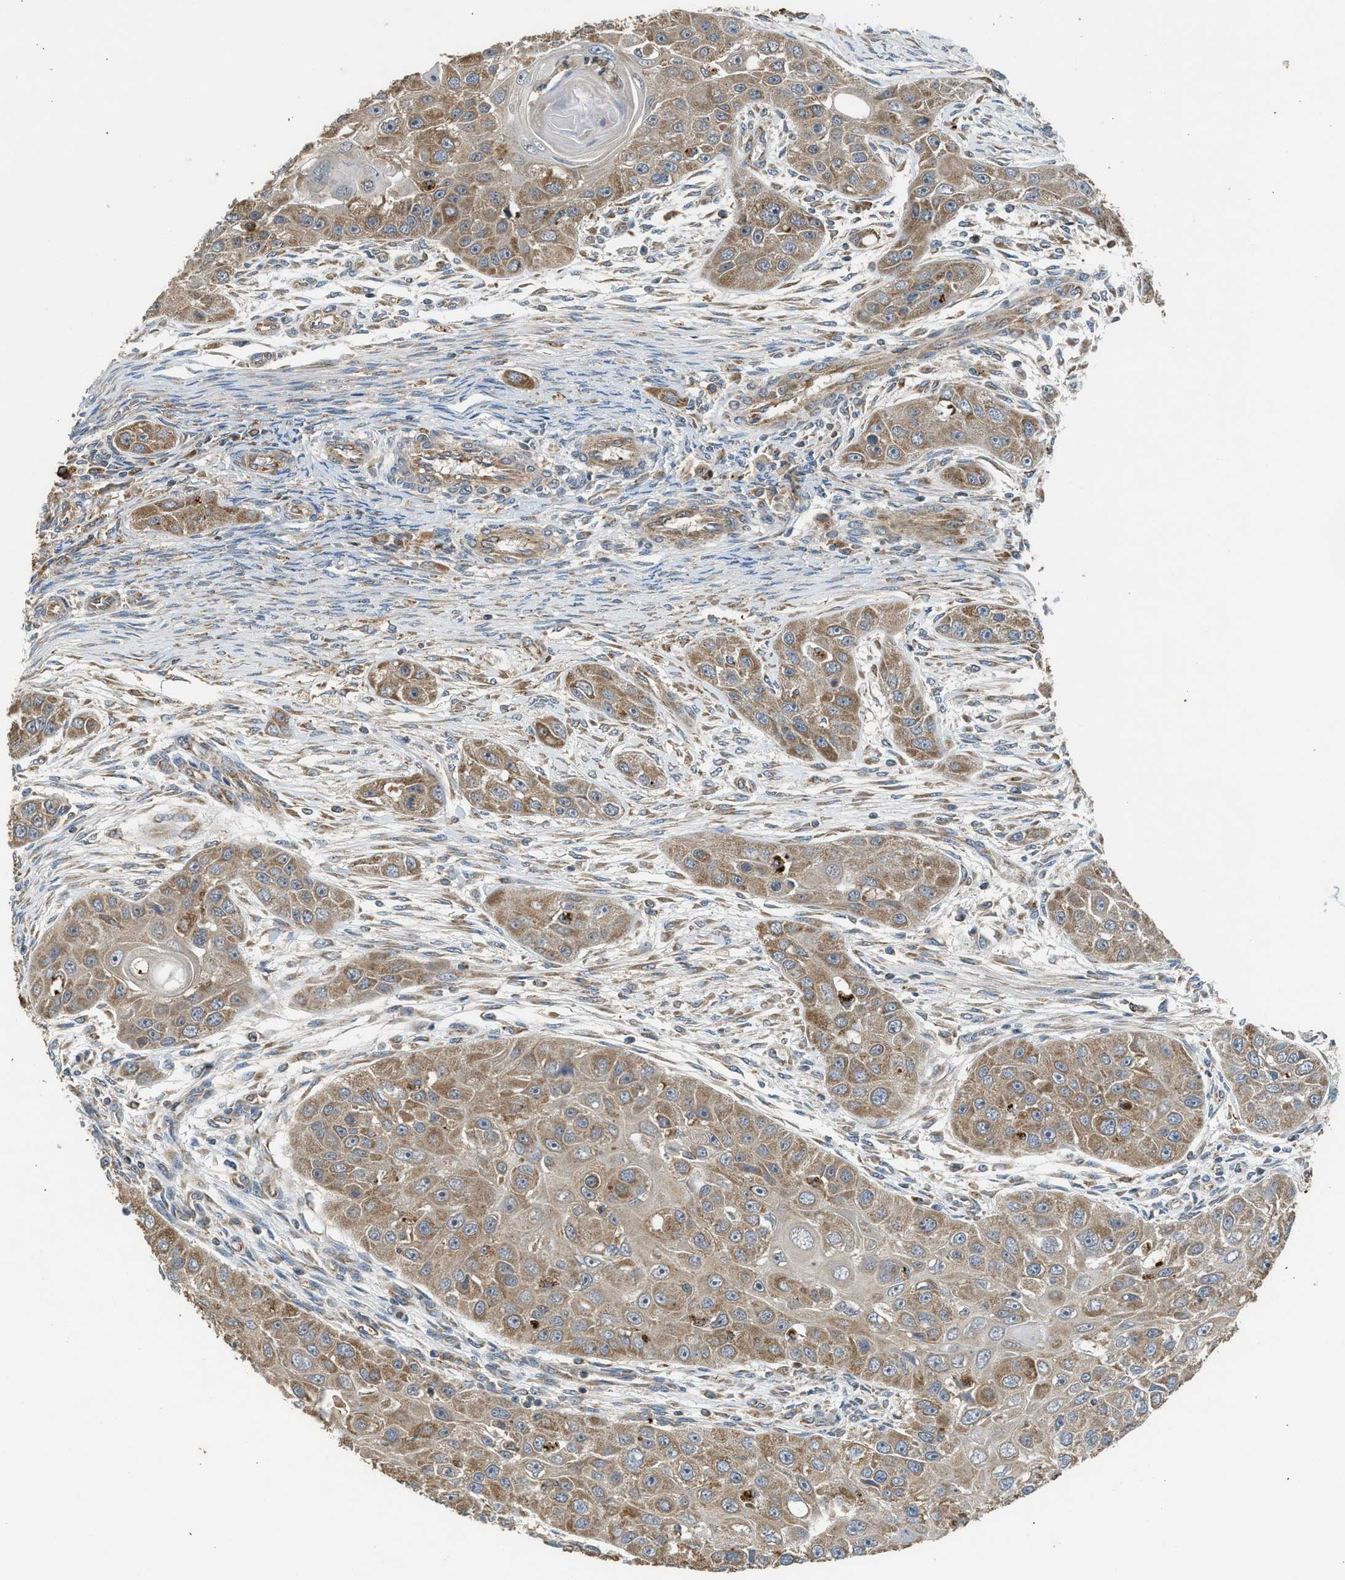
{"staining": {"intensity": "moderate", "quantity": ">75%", "location": "cytoplasmic/membranous"}, "tissue": "head and neck cancer", "cell_type": "Tumor cells", "image_type": "cancer", "snomed": [{"axis": "morphology", "description": "Normal tissue, NOS"}, {"axis": "morphology", "description": "Squamous cell carcinoma, NOS"}, {"axis": "topography", "description": "Skeletal muscle"}, {"axis": "topography", "description": "Head-Neck"}], "caption": "Immunohistochemistry micrograph of head and neck cancer (squamous cell carcinoma) stained for a protein (brown), which displays medium levels of moderate cytoplasmic/membranous positivity in approximately >75% of tumor cells.", "gene": "STARD3", "patient": {"sex": "male", "age": 51}}